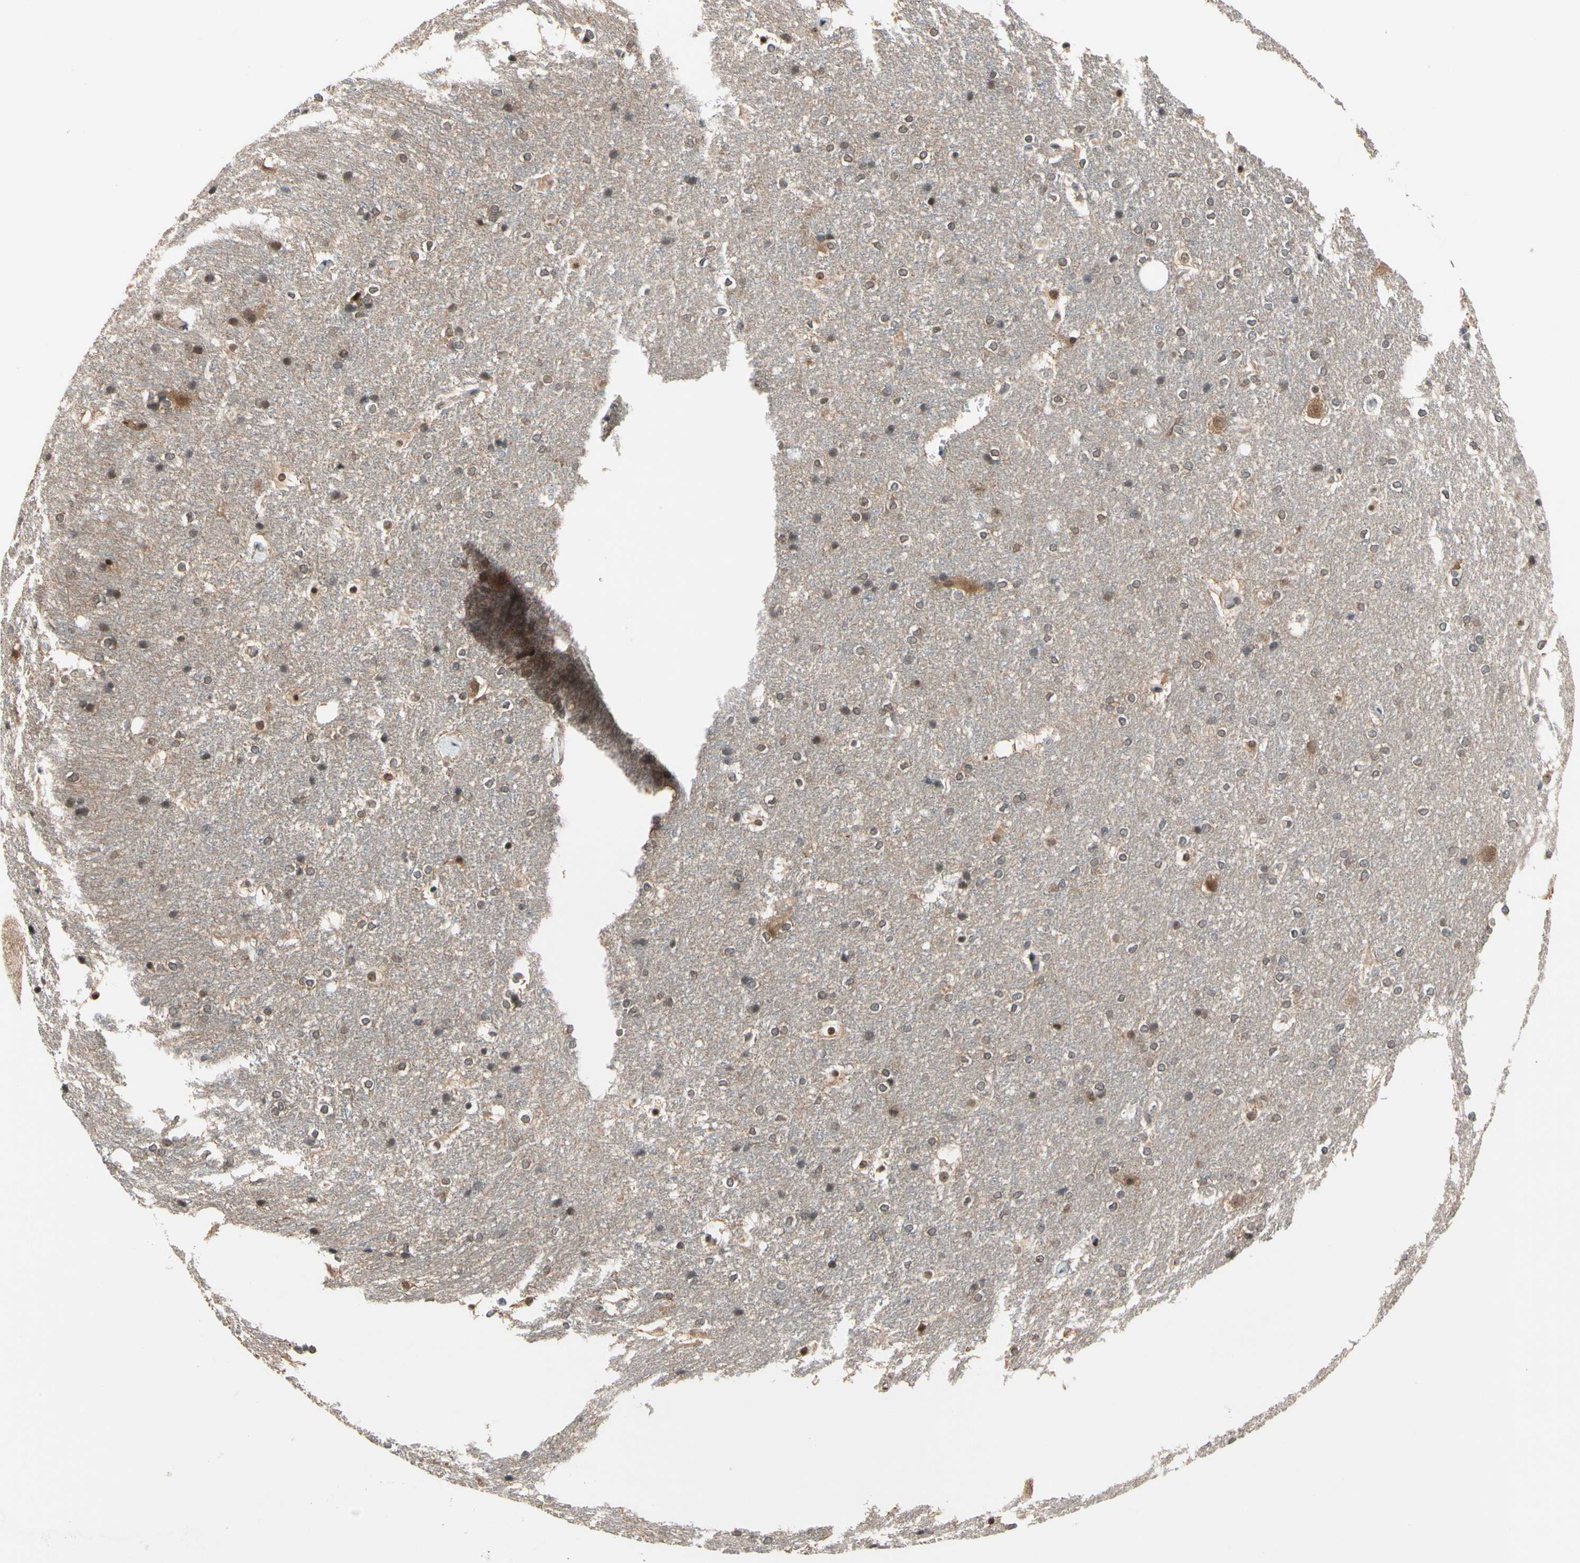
{"staining": {"intensity": "moderate", "quantity": "25%-75%", "location": "cytoplasmic/membranous,nuclear"}, "tissue": "hippocampus", "cell_type": "Glial cells", "image_type": "normal", "snomed": [{"axis": "morphology", "description": "Normal tissue, NOS"}, {"axis": "topography", "description": "Hippocampus"}], "caption": "Glial cells demonstrate moderate cytoplasmic/membranous,nuclear expression in approximately 25%-75% of cells in unremarkable hippocampus.", "gene": "NGEF", "patient": {"sex": "female", "age": 19}}